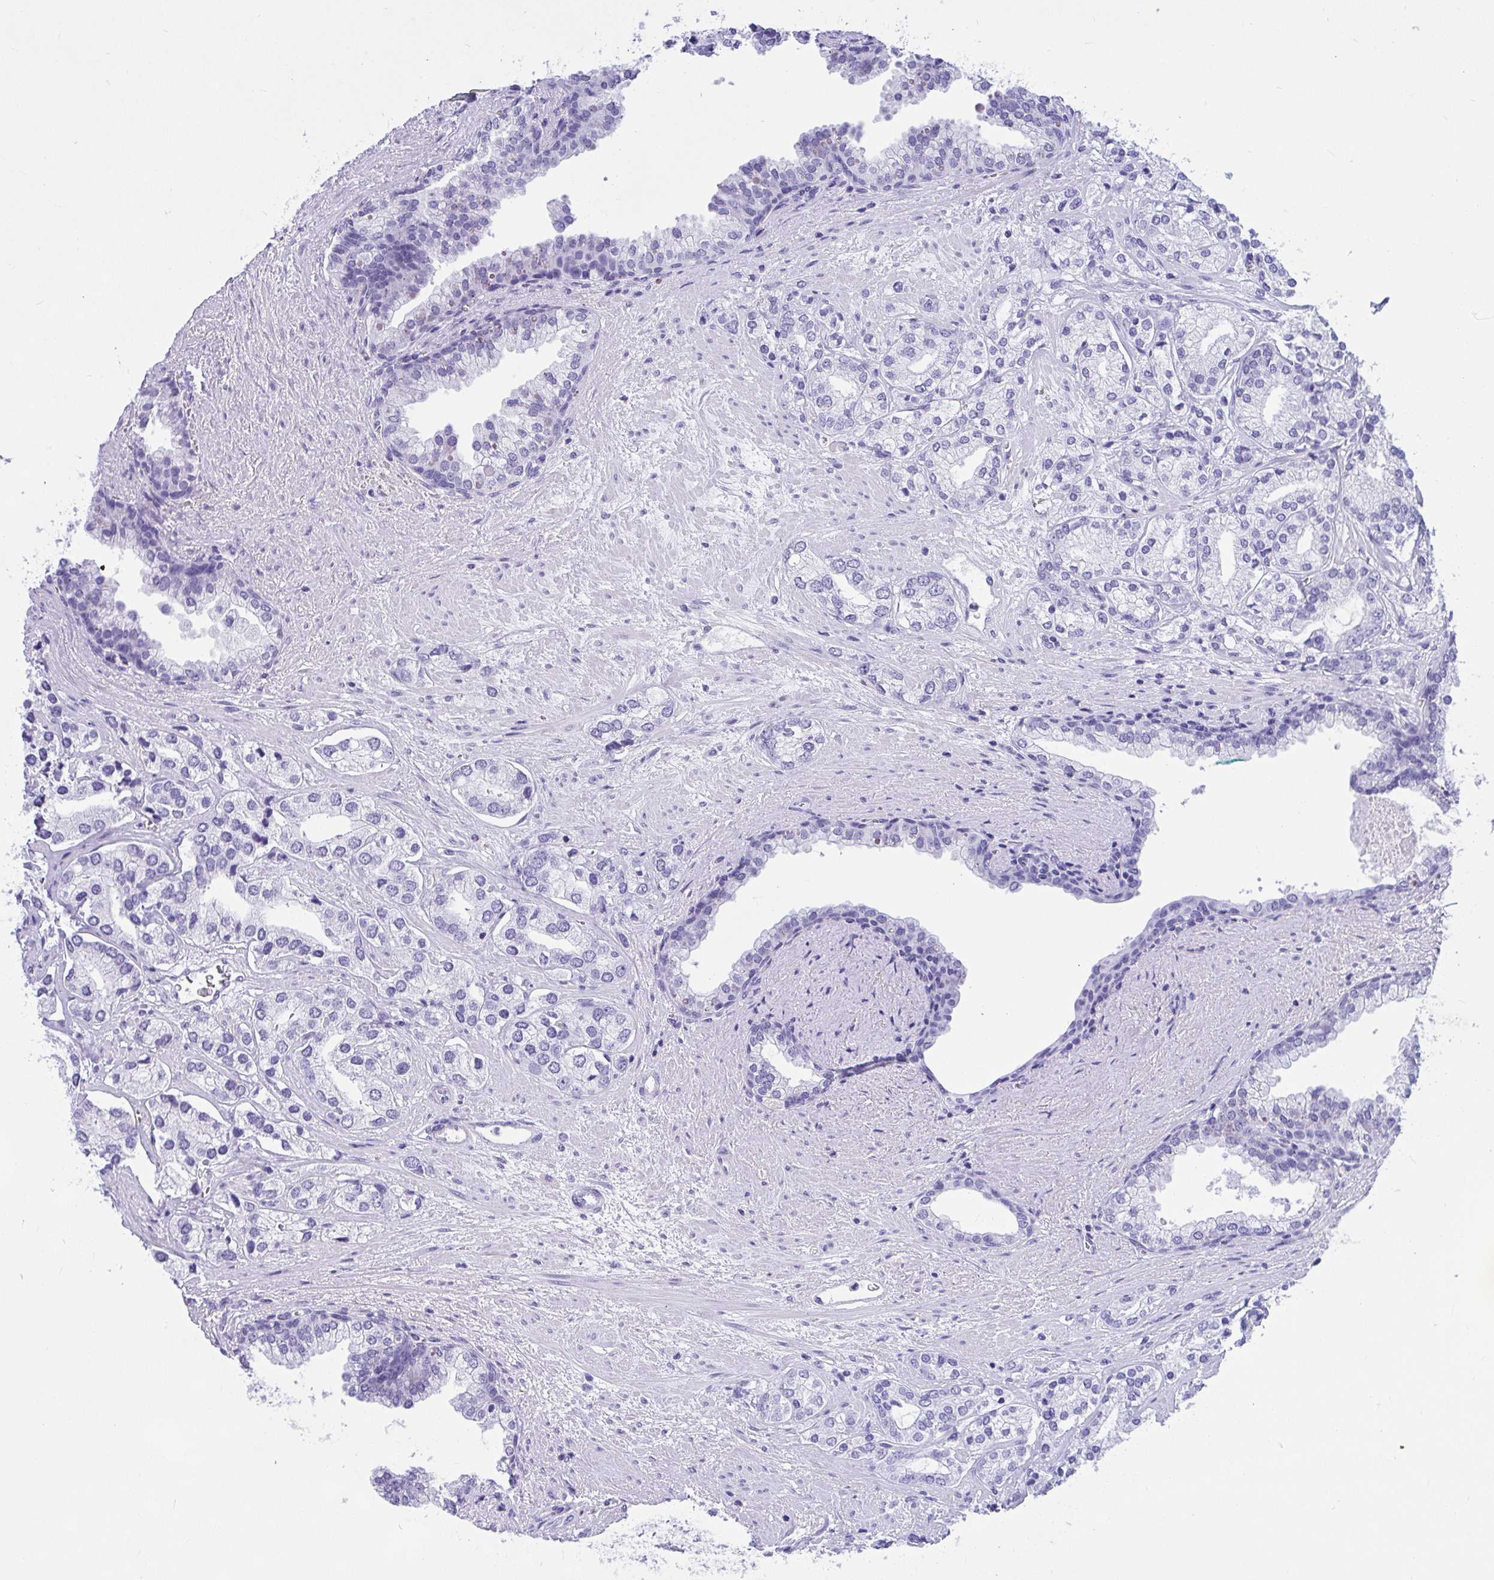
{"staining": {"intensity": "negative", "quantity": "none", "location": "none"}, "tissue": "prostate cancer", "cell_type": "Tumor cells", "image_type": "cancer", "snomed": [{"axis": "morphology", "description": "Adenocarcinoma, High grade"}, {"axis": "topography", "description": "Prostate"}], "caption": "Immunohistochemical staining of prostate cancer displays no significant expression in tumor cells.", "gene": "ANK1", "patient": {"sex": "male", "age": 58}}